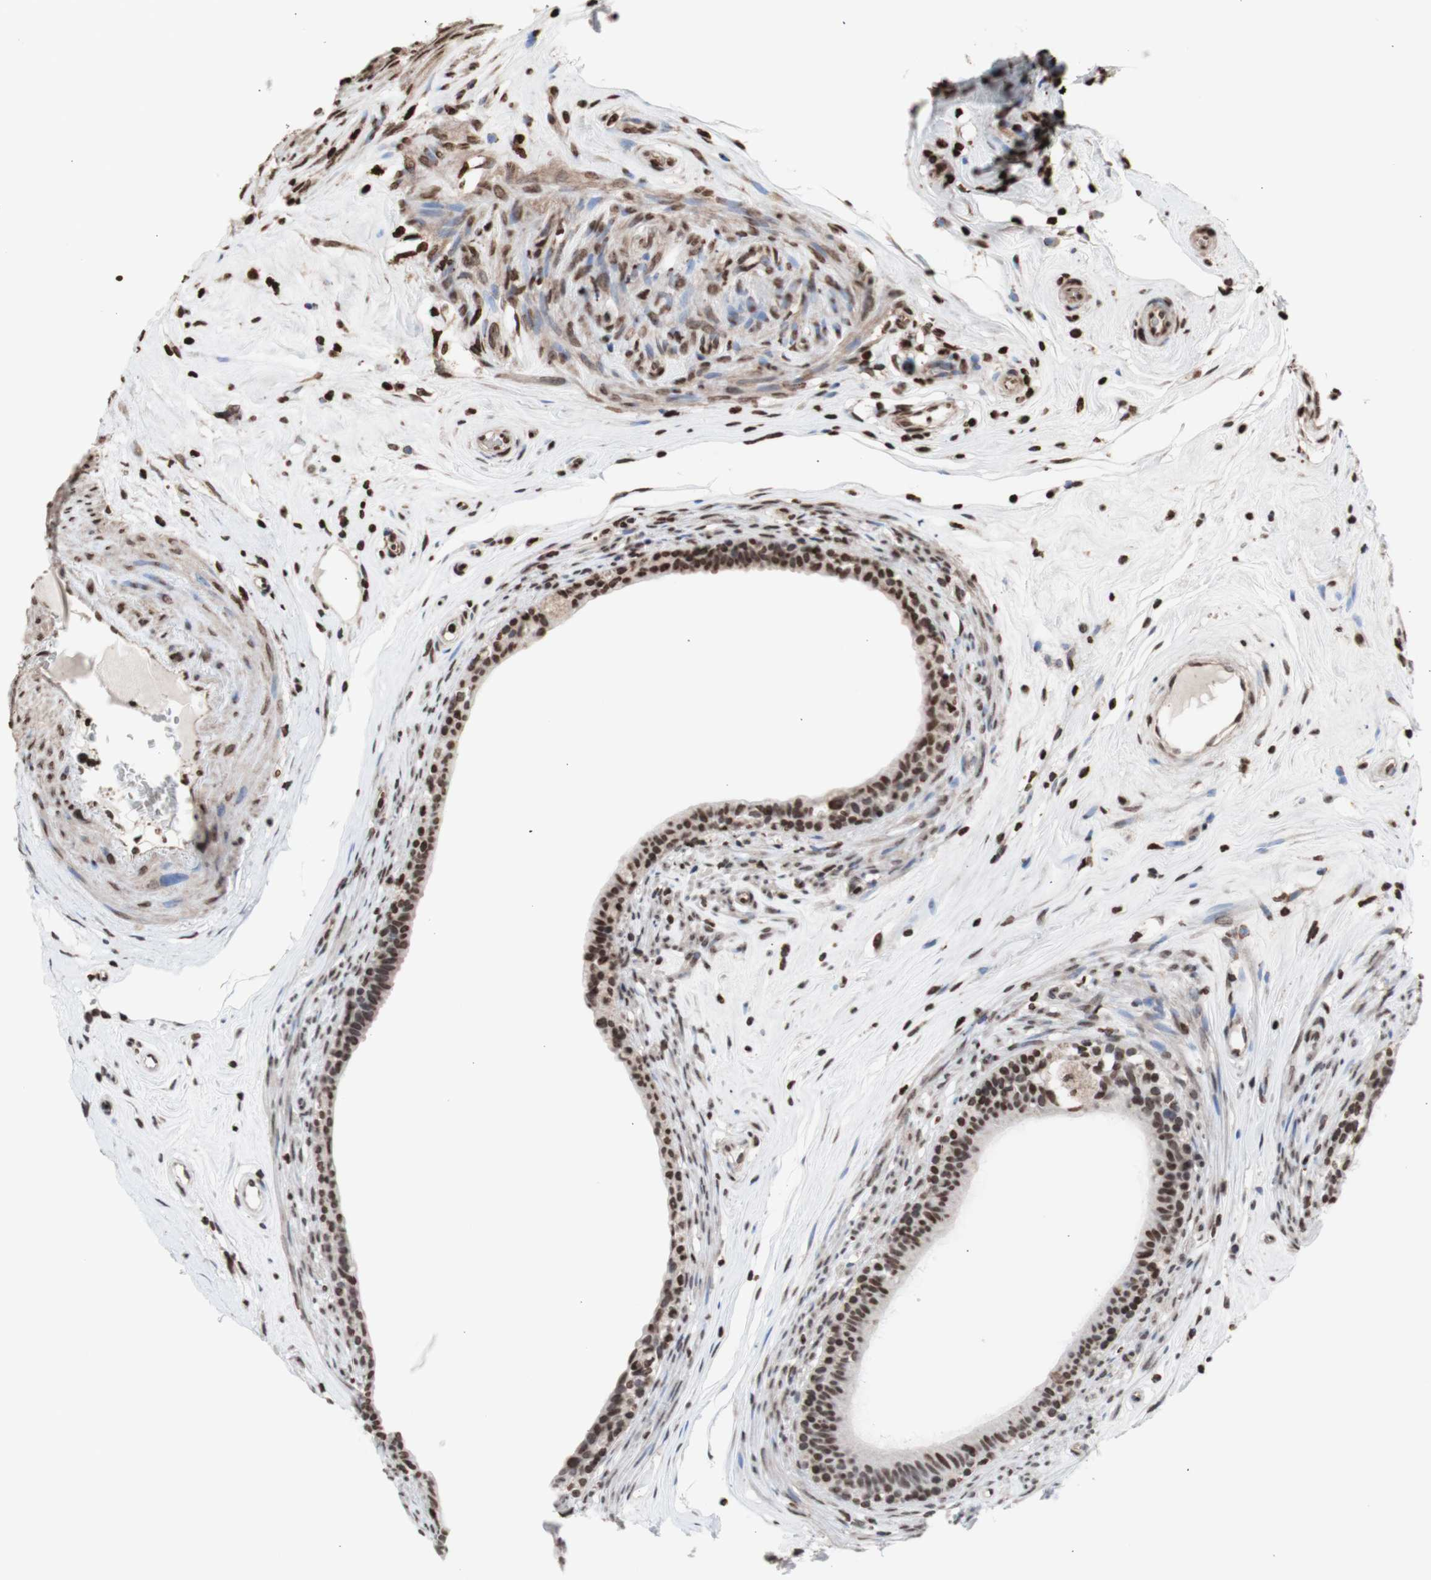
{"staining": {"intensity": "strong", "quantity": ">75%", "location": "nuclear"}, "tissue": "epididymis", "cell_type": "Glandular cells", "image_type": "normal", "snomed": [{"axis": "morphology", "description": "Normal tissue, NOS"}, {"axis": "morphology", "description": "Inflammation, NOS"}, {"axis": "topography", "description": "Epididymis"}], "caption": "Protein staining of normal epididymis demonstrates strong nuclear expression in approximately >75% of glandular cells. Nuclei are stained in blue.", "gene": "SNAI2", "patient": {"sex": "male", "age": 84}}